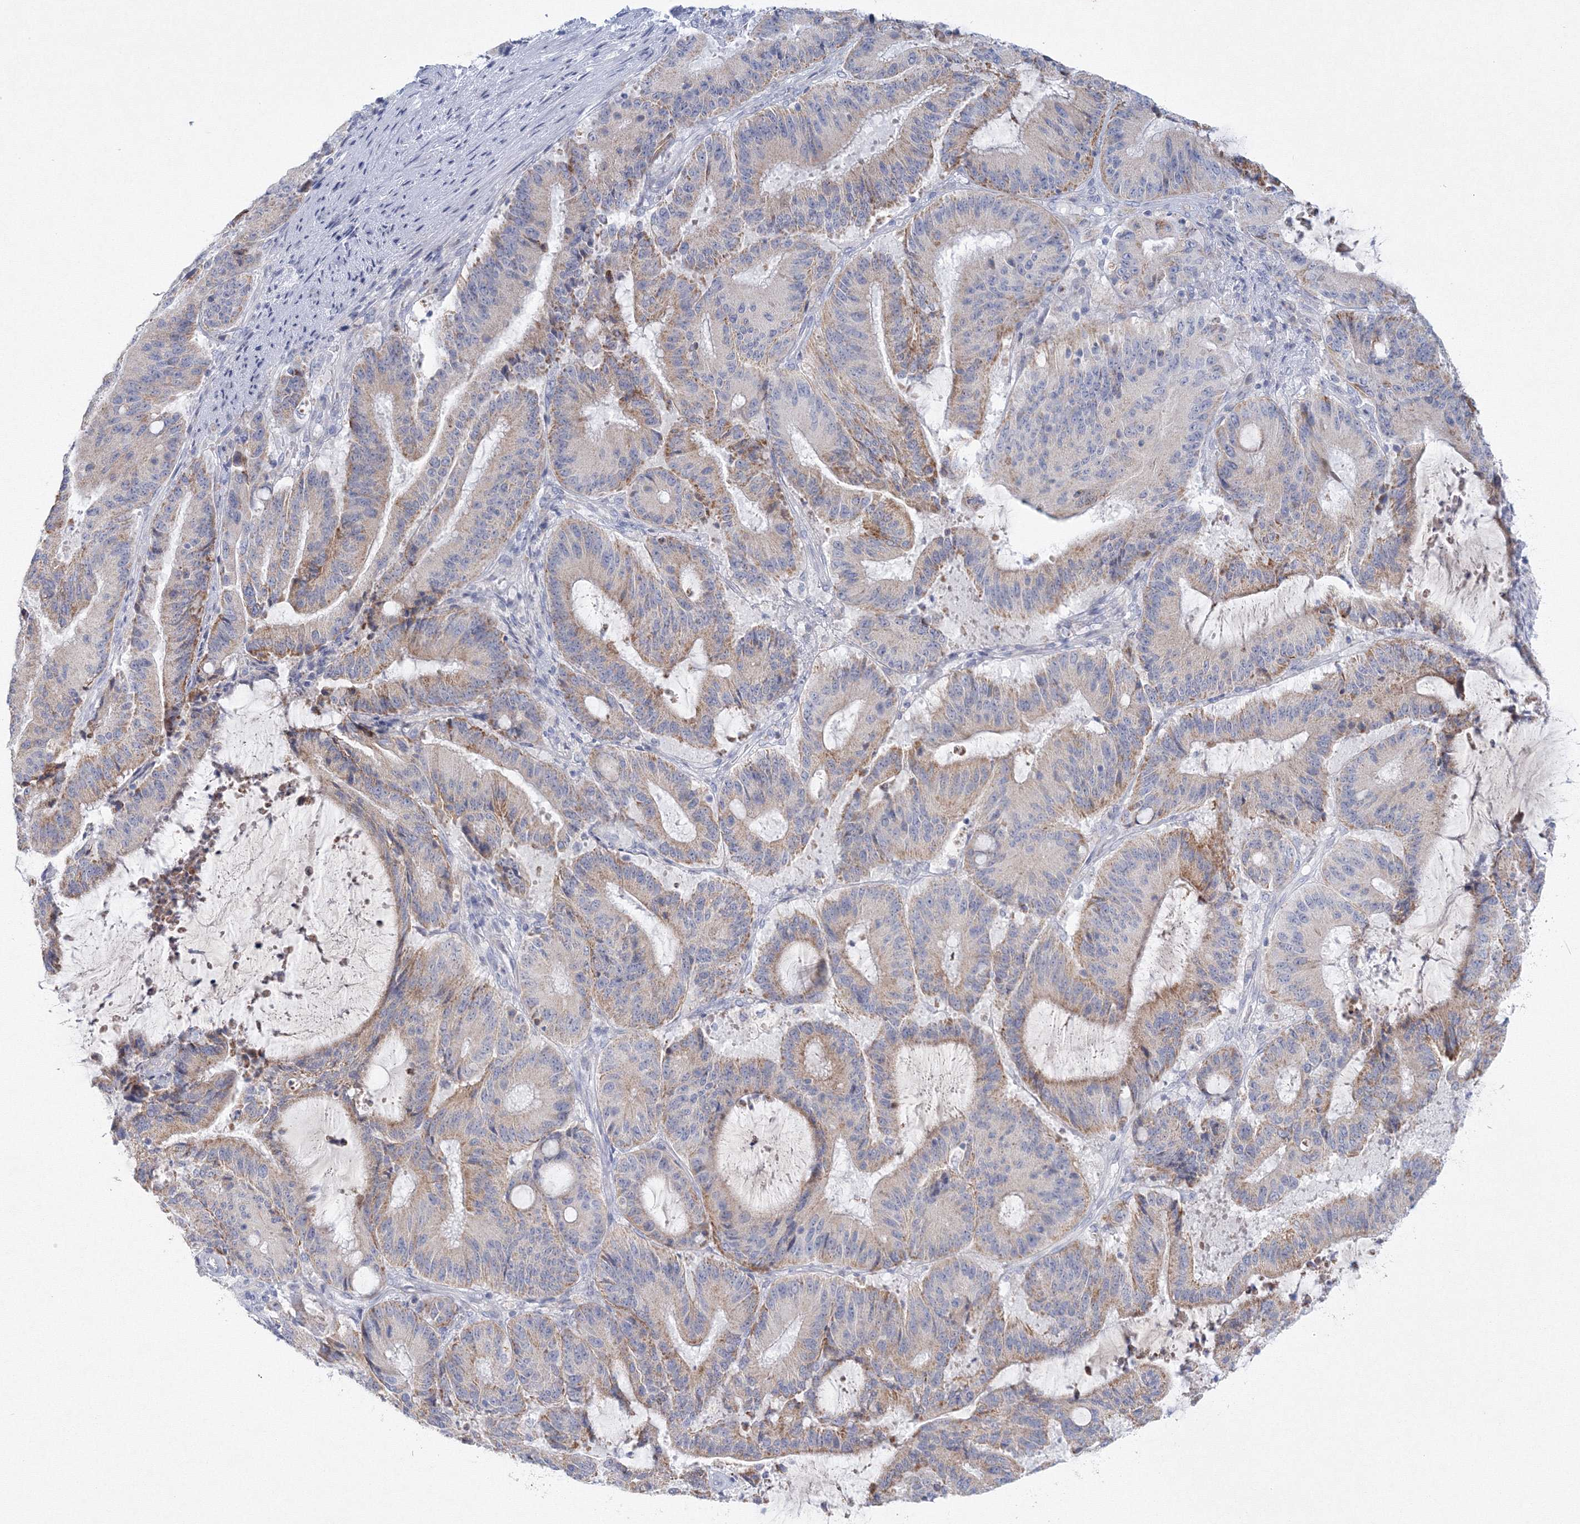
{"staining": {"intensity": "weak", "quantity": "25%-75%", "location": "cytoplasmic/membranous"}, "tissue": "liver cancer", "cell_type": "Tumor cells", "image_type": "cancer", "snomed": [{"axis": "morphology", "description": "Normal tissue, NOS"}, {"axis": "morphology", "description": "Cholangiocarcinoma"}, {"axis": "topography", "description": "Liver"}, {"axis": "topography", "description": "Peripheral nerve tissue"}], "caption": "IHC (DAB) staining of cholangiocarcinoma (liver) displays weak cytoplasmic/membranous protein positivity in approximately 25%-75% of tumor cells.", "gene": "NIPAL1", "patient": {"sex": "female", "age": 73}}